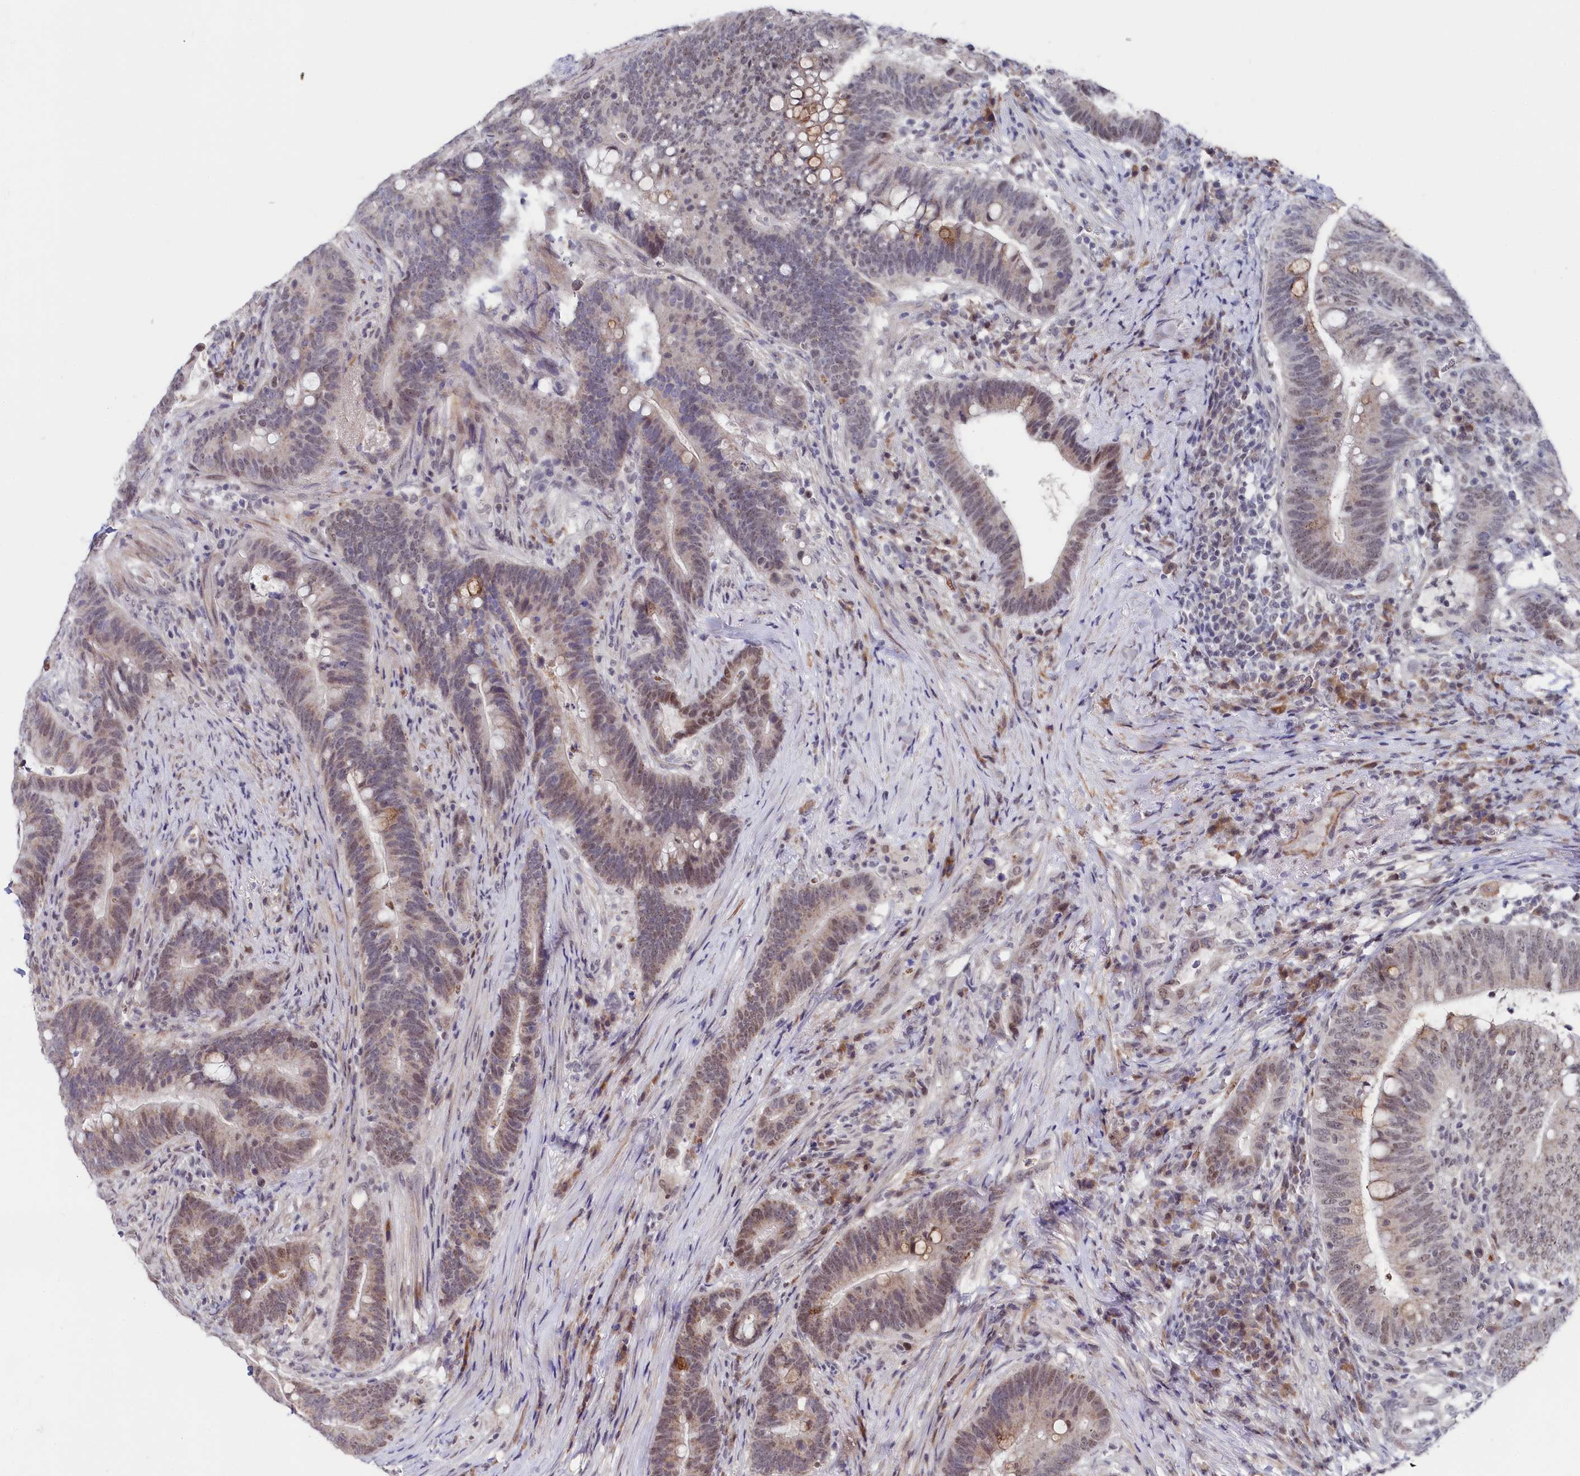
{"staining": {"intensity": "weak", "quantity": "25%-75%", "location": "nuclear"}, "tissue": "colorectal cancer", "cell_type": "Tumor cells", "image_type": "cancer", "snomed": [{"axis": "morphology", "description": "Adenocarcinoma, NOS"}, {"axis": "topography", "description": "Colon"}], "caption": "The micrograph exhibits a brown stain indicating the presence of a protein in the nuclear of tumor cells in adenocarcinoma (colorectal). Using DAB (3,3'-diaminobenzidine) (brown) and hematoxylin (blue) stains, captured at high magnification using brightfield microscopy.", "gene": "TIGD4", "patient": {"sex": "female", "age": 66}}